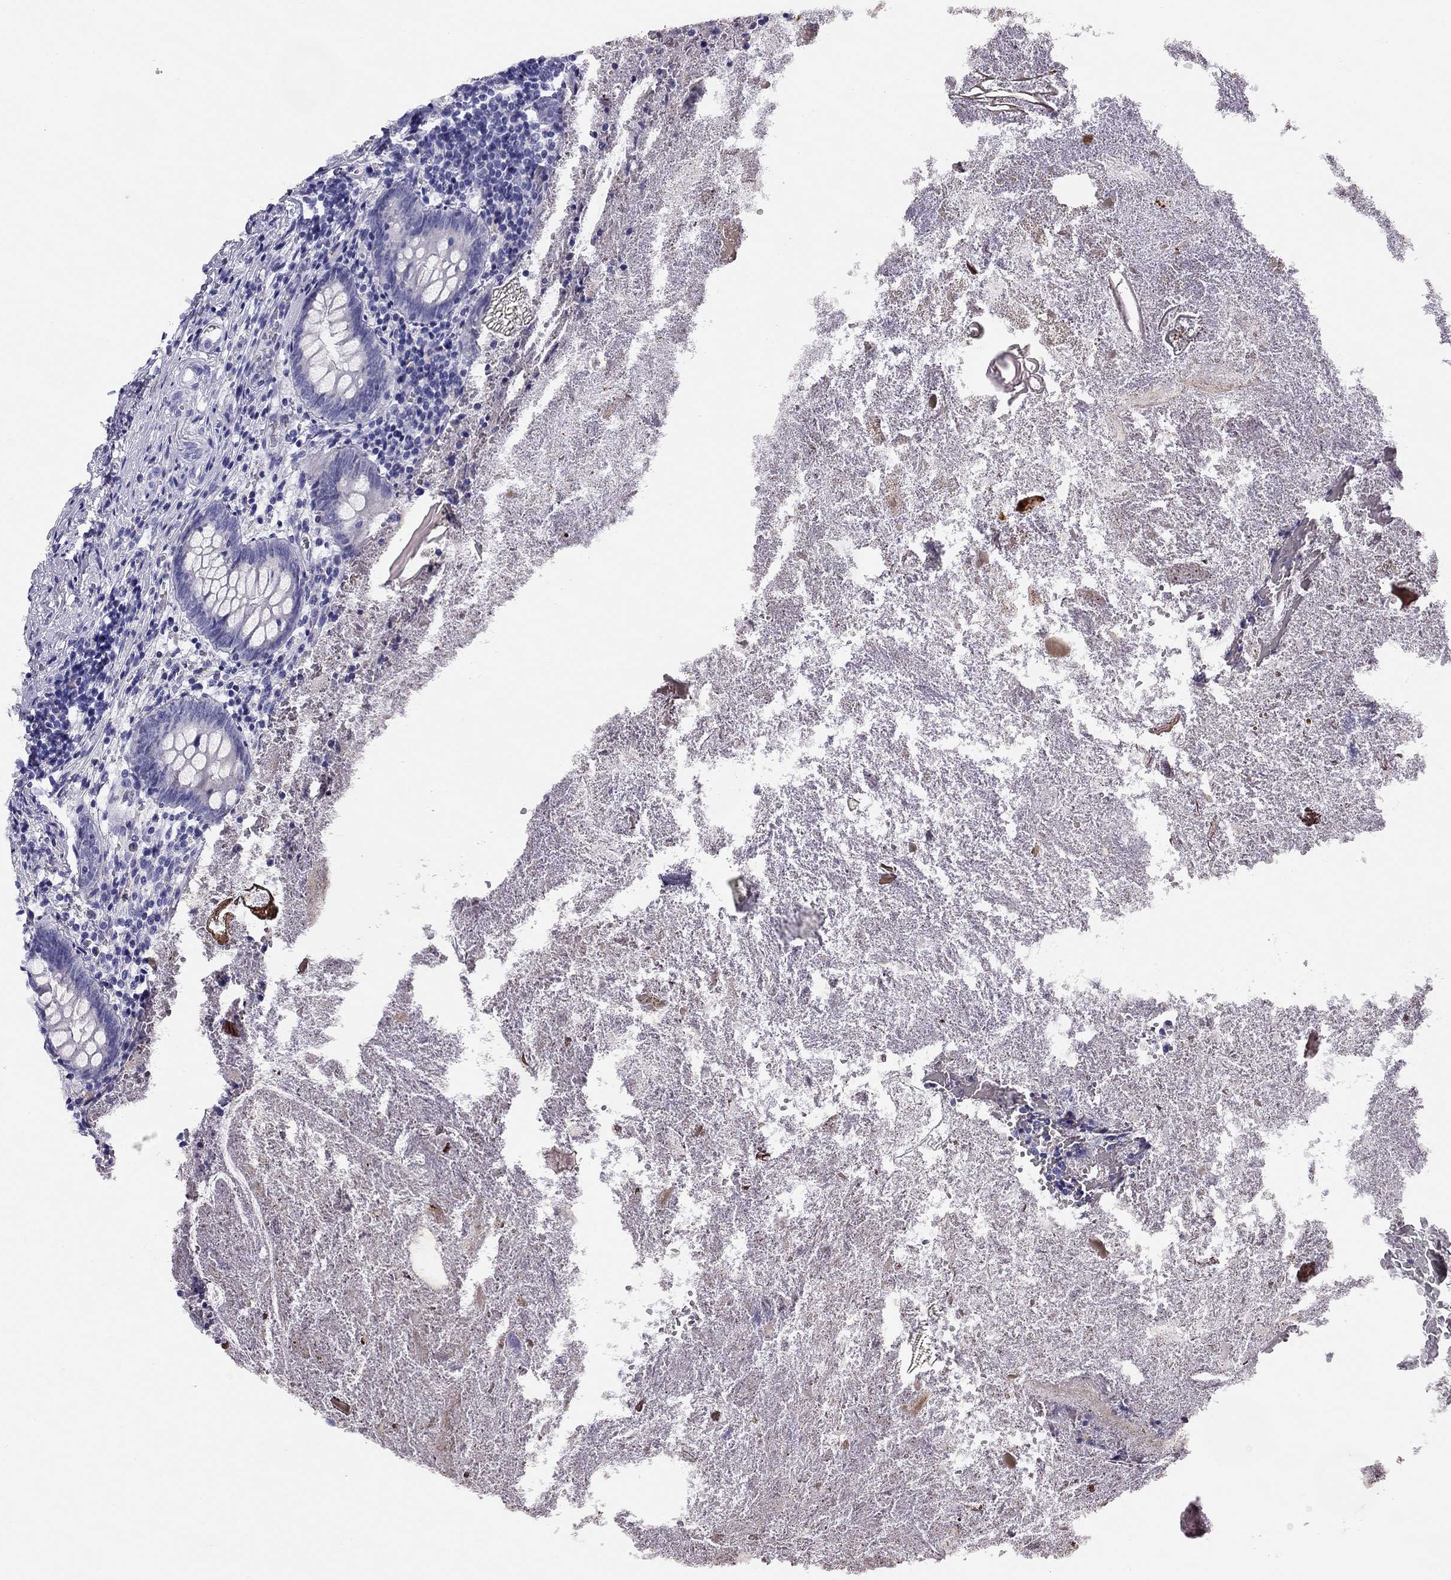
{"staining": {"intensity": "negative", "quantity": "none", "location": "none"}, "tissue": "appendix", "cell_type": "Glandular cells", "image_type": "normal", "snomed": [{"axis": "morphology", "description": "Normal tissue, NOS"}, {"axis": "topography", "description": "Appendix"}], "caption": "Image shows no significant protein staining in glandular cells of unremarkable appendix.", "gene": "LRIT2", "patient": {"sex": "female", "age": 23}}